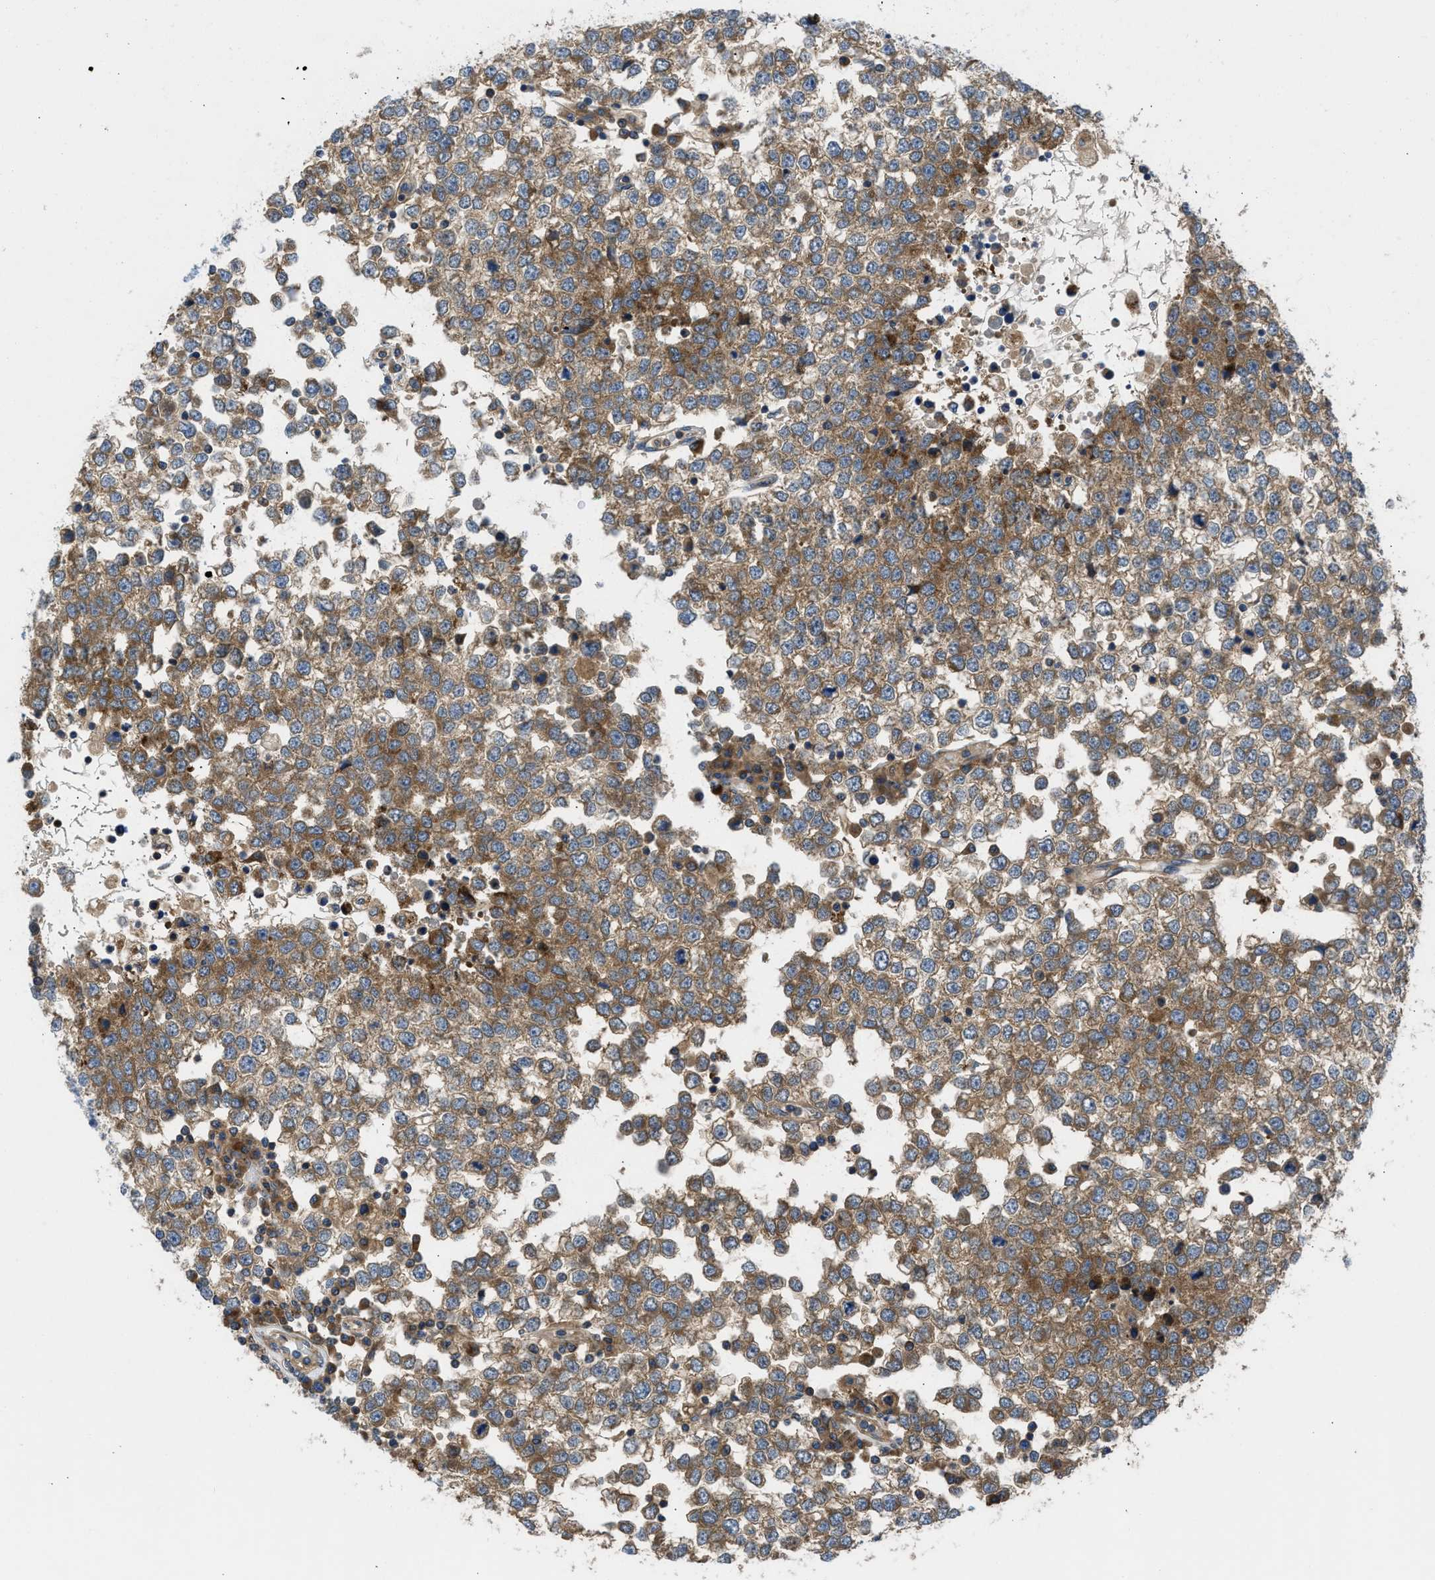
{"staining": {"intensity": "moderate", "quantity": ">75%", "location": "cytoplasmic/membranous"}, "tissue": "testis cancer", "cell_type": "Tumor cells", "image_type": "cancer", "snomed": [{"axis": "morphology", "description": "Seminoma, NOS"}, {"axis": "topography", "description": "Testis"}], "caption": "This micrograph shows testis cancer (seminoma) stained with IHC to label a protein in brown. The cytoplasmic/membranous of tumor cells show moderate positivity for the protein. Nuclei are counter-stained blue.", "gene": "CHKB", "patient": {"sex": "male", "age": 65}}